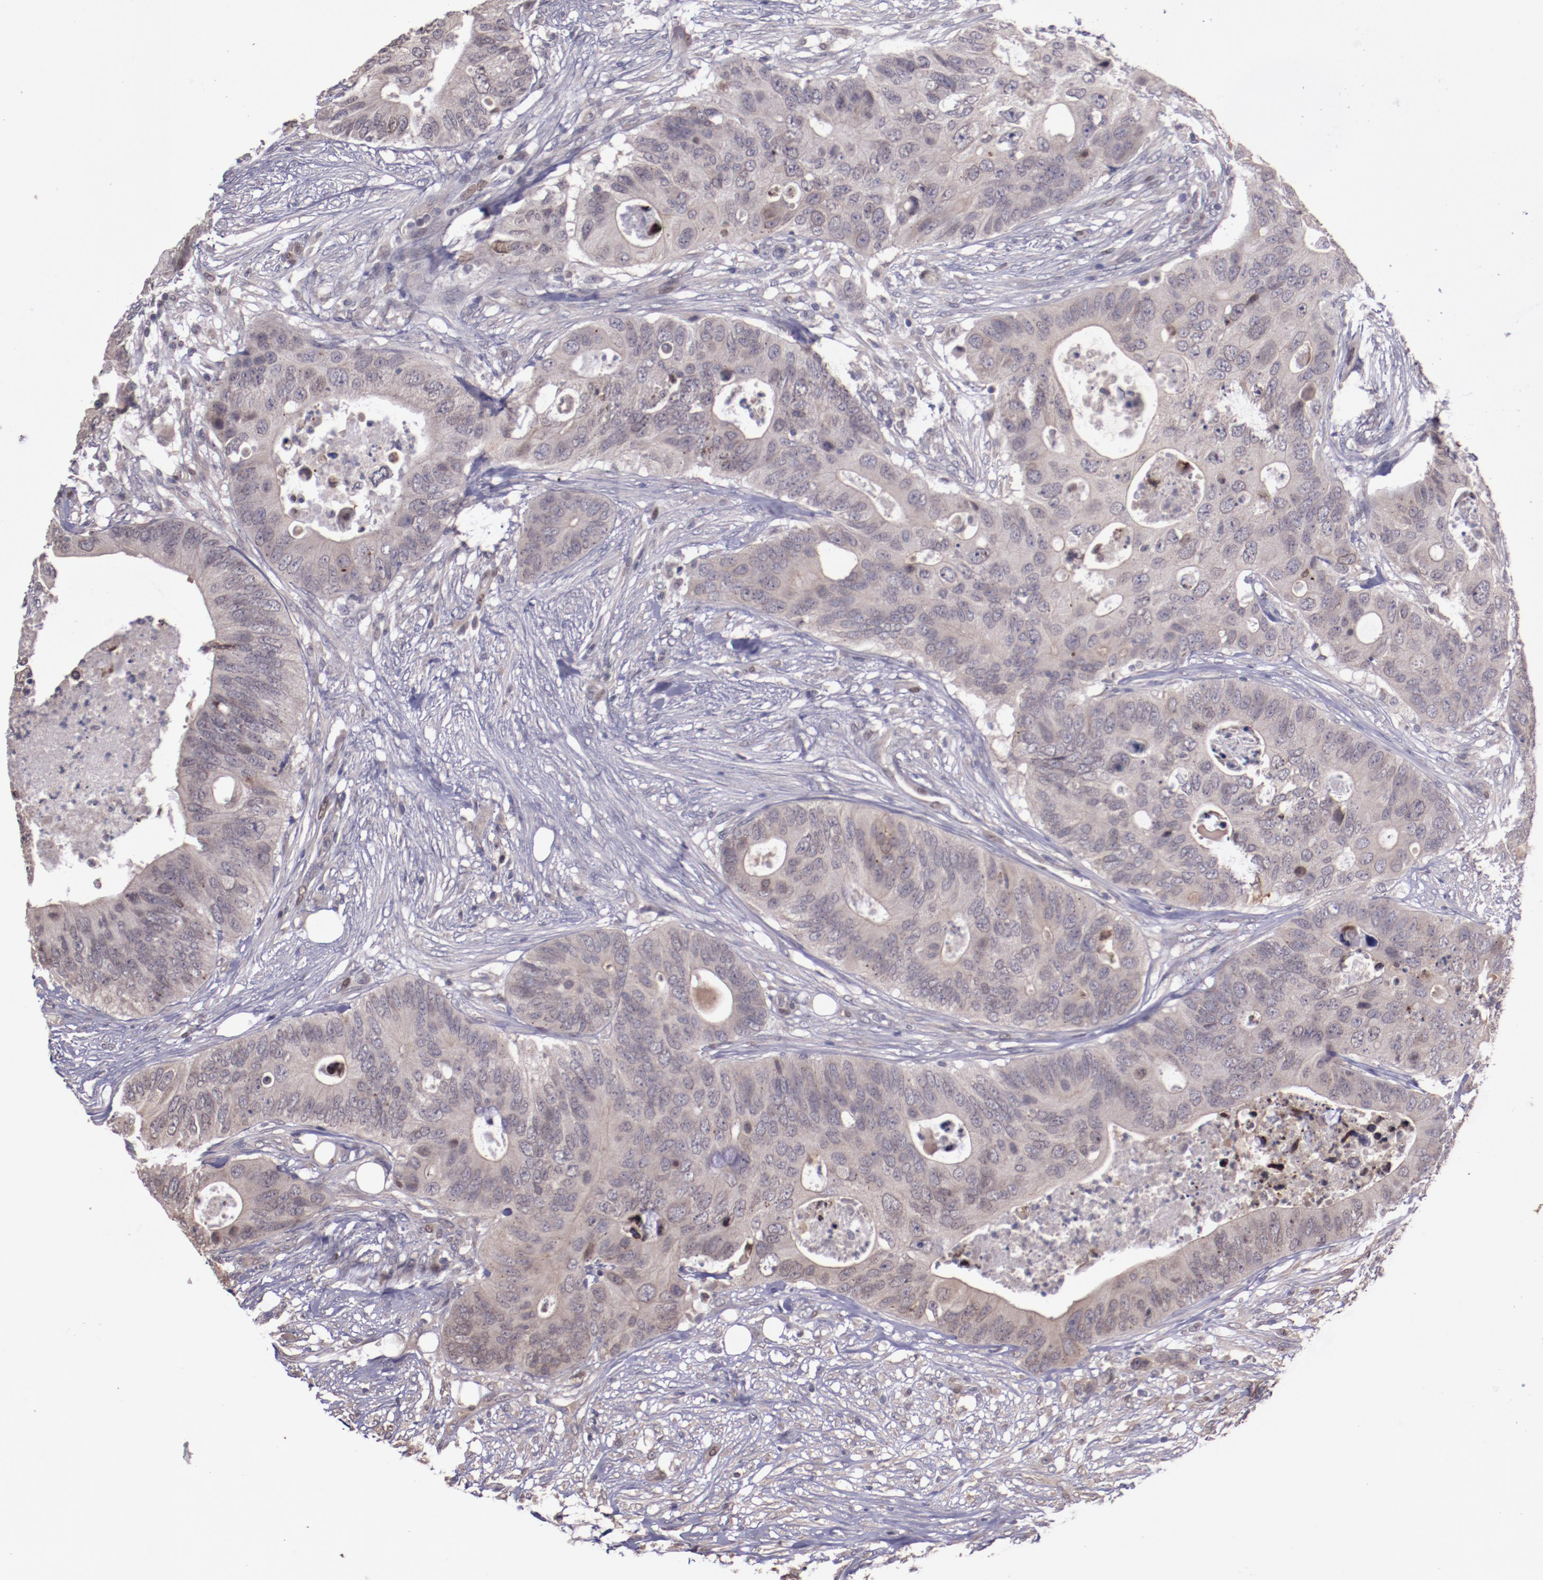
{"staining": {"intensity": "weak", "quantity": "25%-75%", "location": "cytoplasmic/membranous"}, "tissue": "colorectal cancer", "cell_type": "Tumor cells", "image_type": "cancer", "snomed": [{"axis": "morphology", "description": "Adenocarcinoma, NOS"}, {"axis": "topography", "description": "Colon"}], "caption": "Adenocarcinoma (colorectal) was stained to show a protein in brown. There is low levels of weak cytoplasmic/membranous staining in about 25%-75% of tumor cells.", "gene": "NUP62CL", "patient": {"sex": "male", "age": 71}}